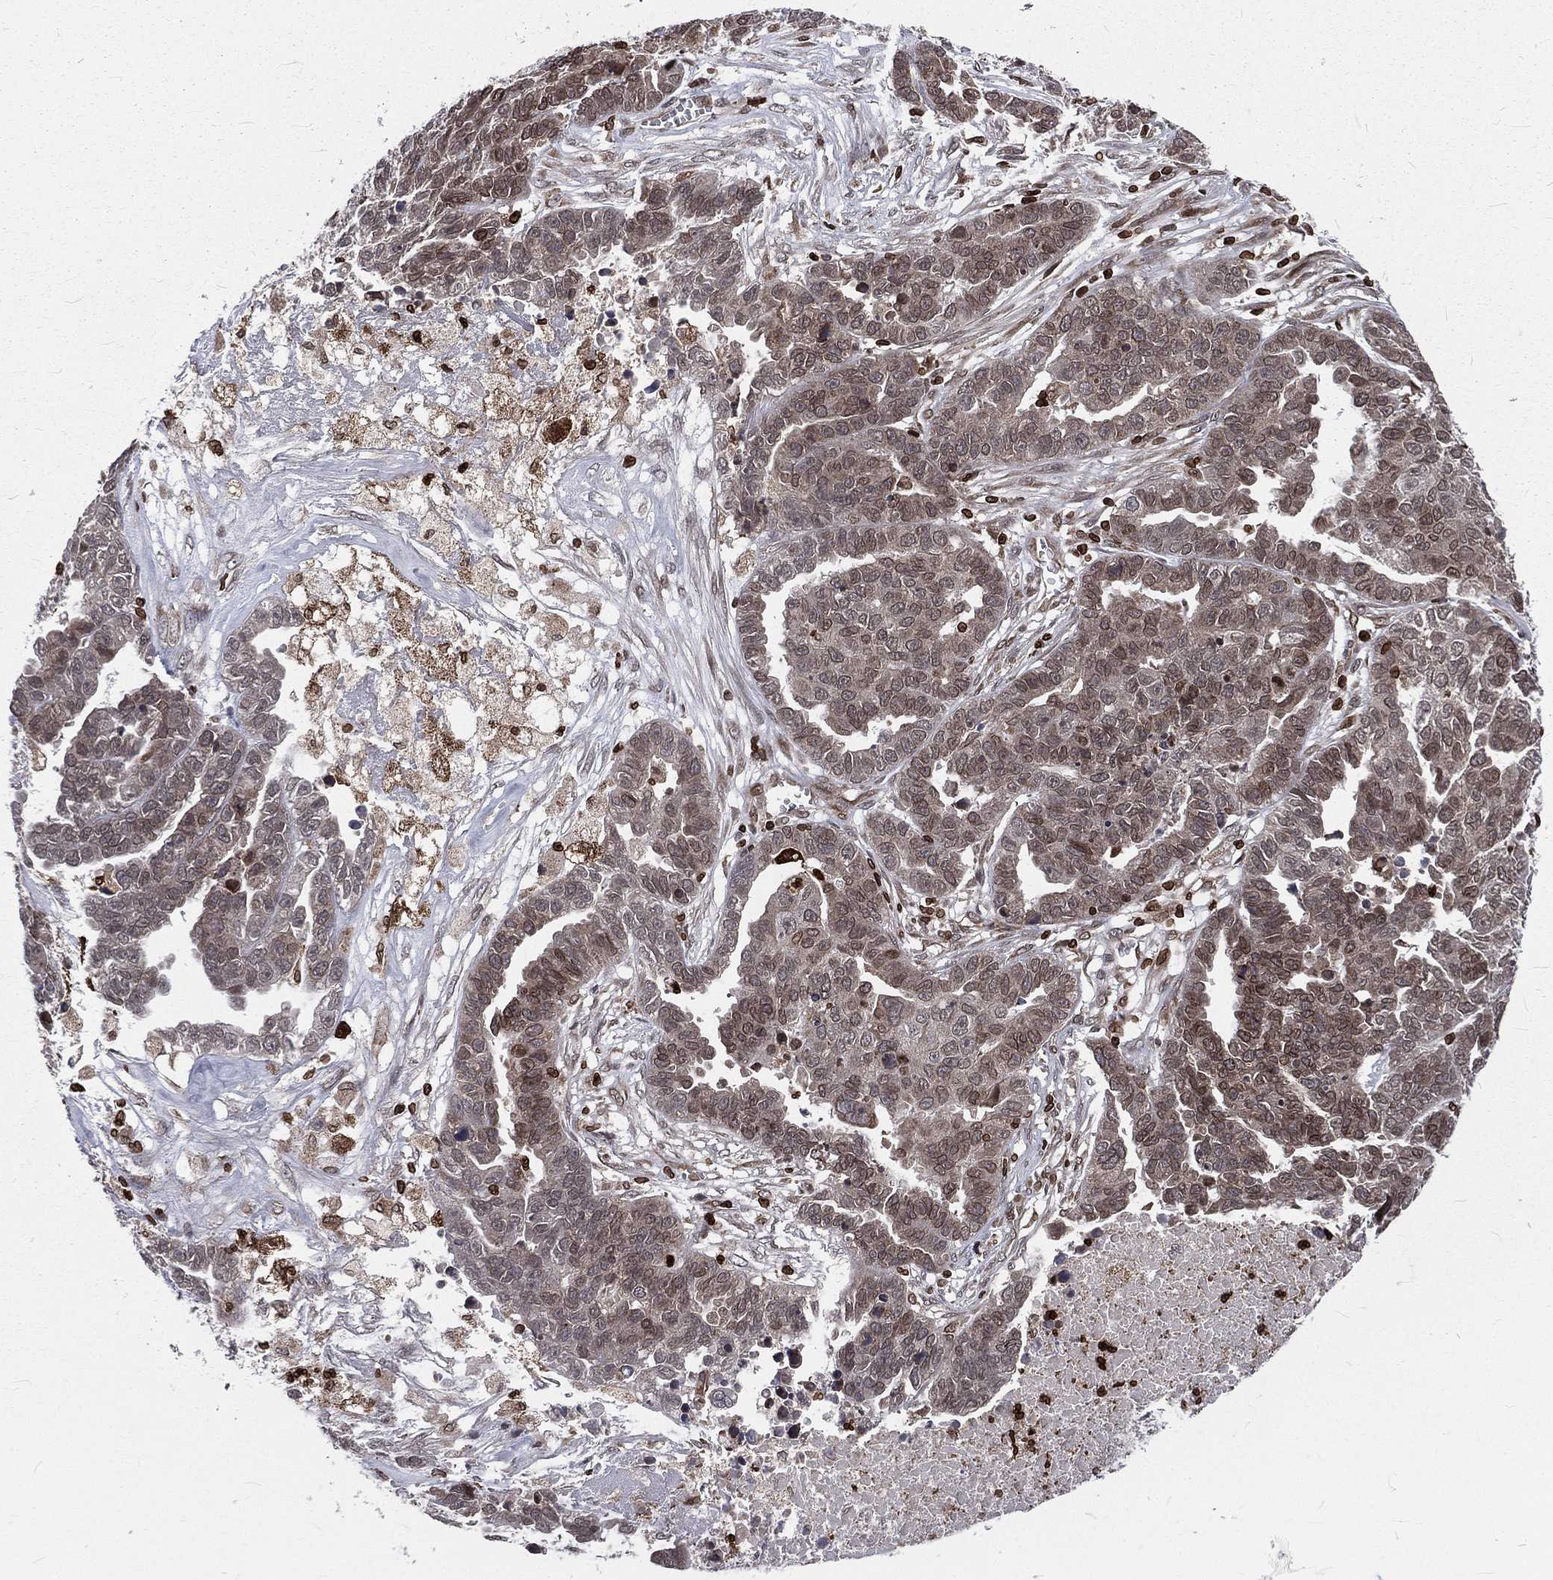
{"staining": {"intensity": "moderate", "quantity": "<25%", "location": "cytoplasmic/membranous,nuclear"}, "tissue": "ovarian cancer", "cell_type": "Tumor cells", "image_type": "cancer", "snomed": [{"axis": "morphology", "description": "Cystadenocarcinoma, serous, NOS"}, {"axis": "topography", "description": "Ovary"}], "caption": "A brown stain highlights moderate cytoplasmic/membranous and nuclear expression of a protein in ovarian cancer (serous cystadenocarcinoma) tumor cells.", "gene": "LBR", "patient": {"sex": "female", "age": 87}}